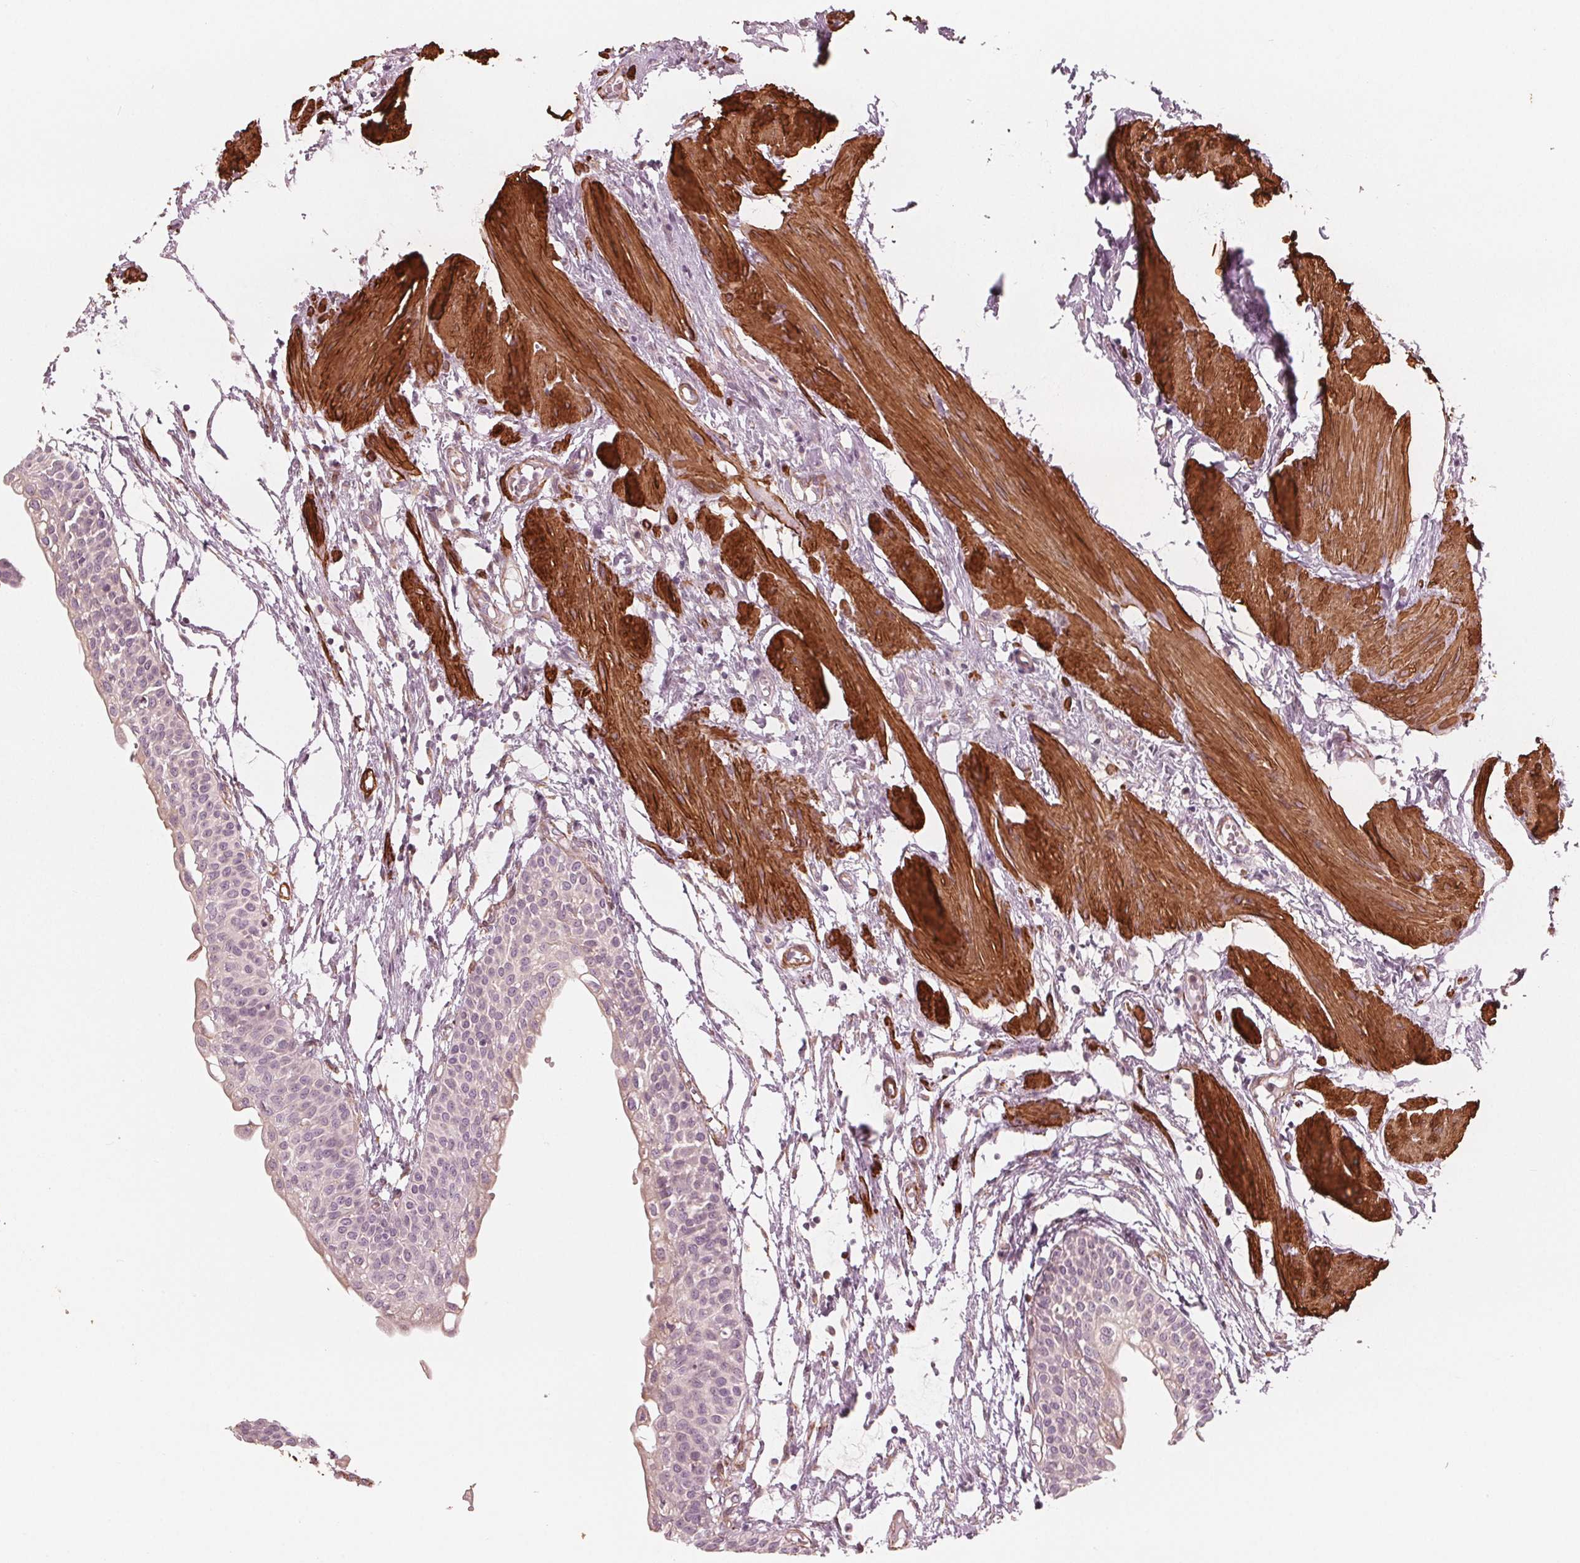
{"staining": {"intensity": "negative", "quantity": "none", "location": "none"}, "tissue": "urinary bladder", "cell_type": "Urothelial cells", "image_type": "normal", "snomed": [{"axis": "morphology", "description": "Normal tissue, NOS"}, {"axis": "topography", "description": "Urinary bladder"}, {"axis": "topography", "description": "Peripheral nerve tissue"}], "caption": "Immunohistochemistry image of benign urinary bladder: urinary bladder stained with DAB (3,3'-diaminobenzidine) displays no significant protein expression in urothelial cells. (Stains: DAB immunohistochemistry with hematoxylin counter stain, Microscopy: brightfield microscopy at high magnification).", "gene": "MIER3", "patient": {"sex": "male", "age": 55}}